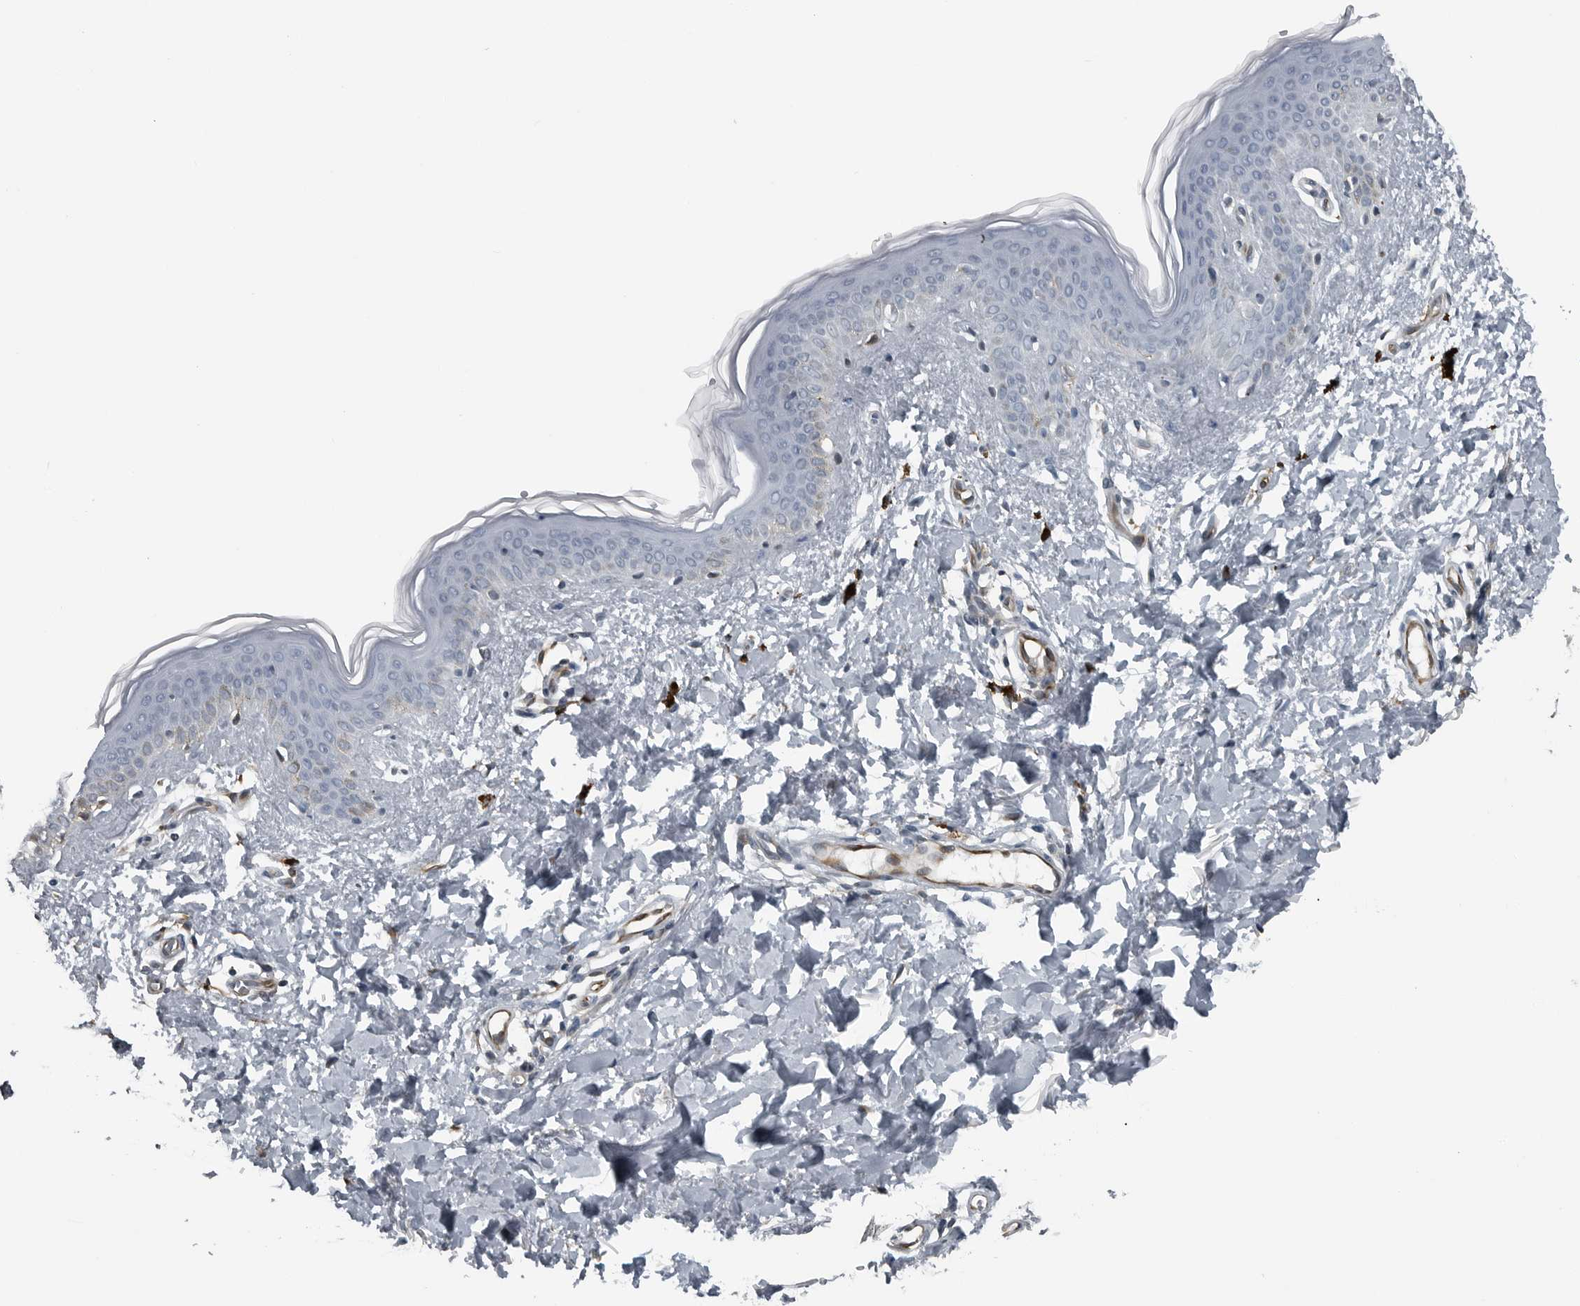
{"staining": {"intensity": "negative", "quantity": "none", "location": "none"}, "tissue": "skin", "cell_type": "Fibroblasts", "image_type": "normal", "snomed": [{"axis": "morphology", "description": "Normal tissue, NOS"}, {"axis": "topography", "description": "Skin"}], "caption": "High power microscopy micrograph of an IHC image of unremarkable skin, revealing no significant staining in fibroblasts.", "gene": "GAK", "patient": {"sex": "female", "age": 46}}